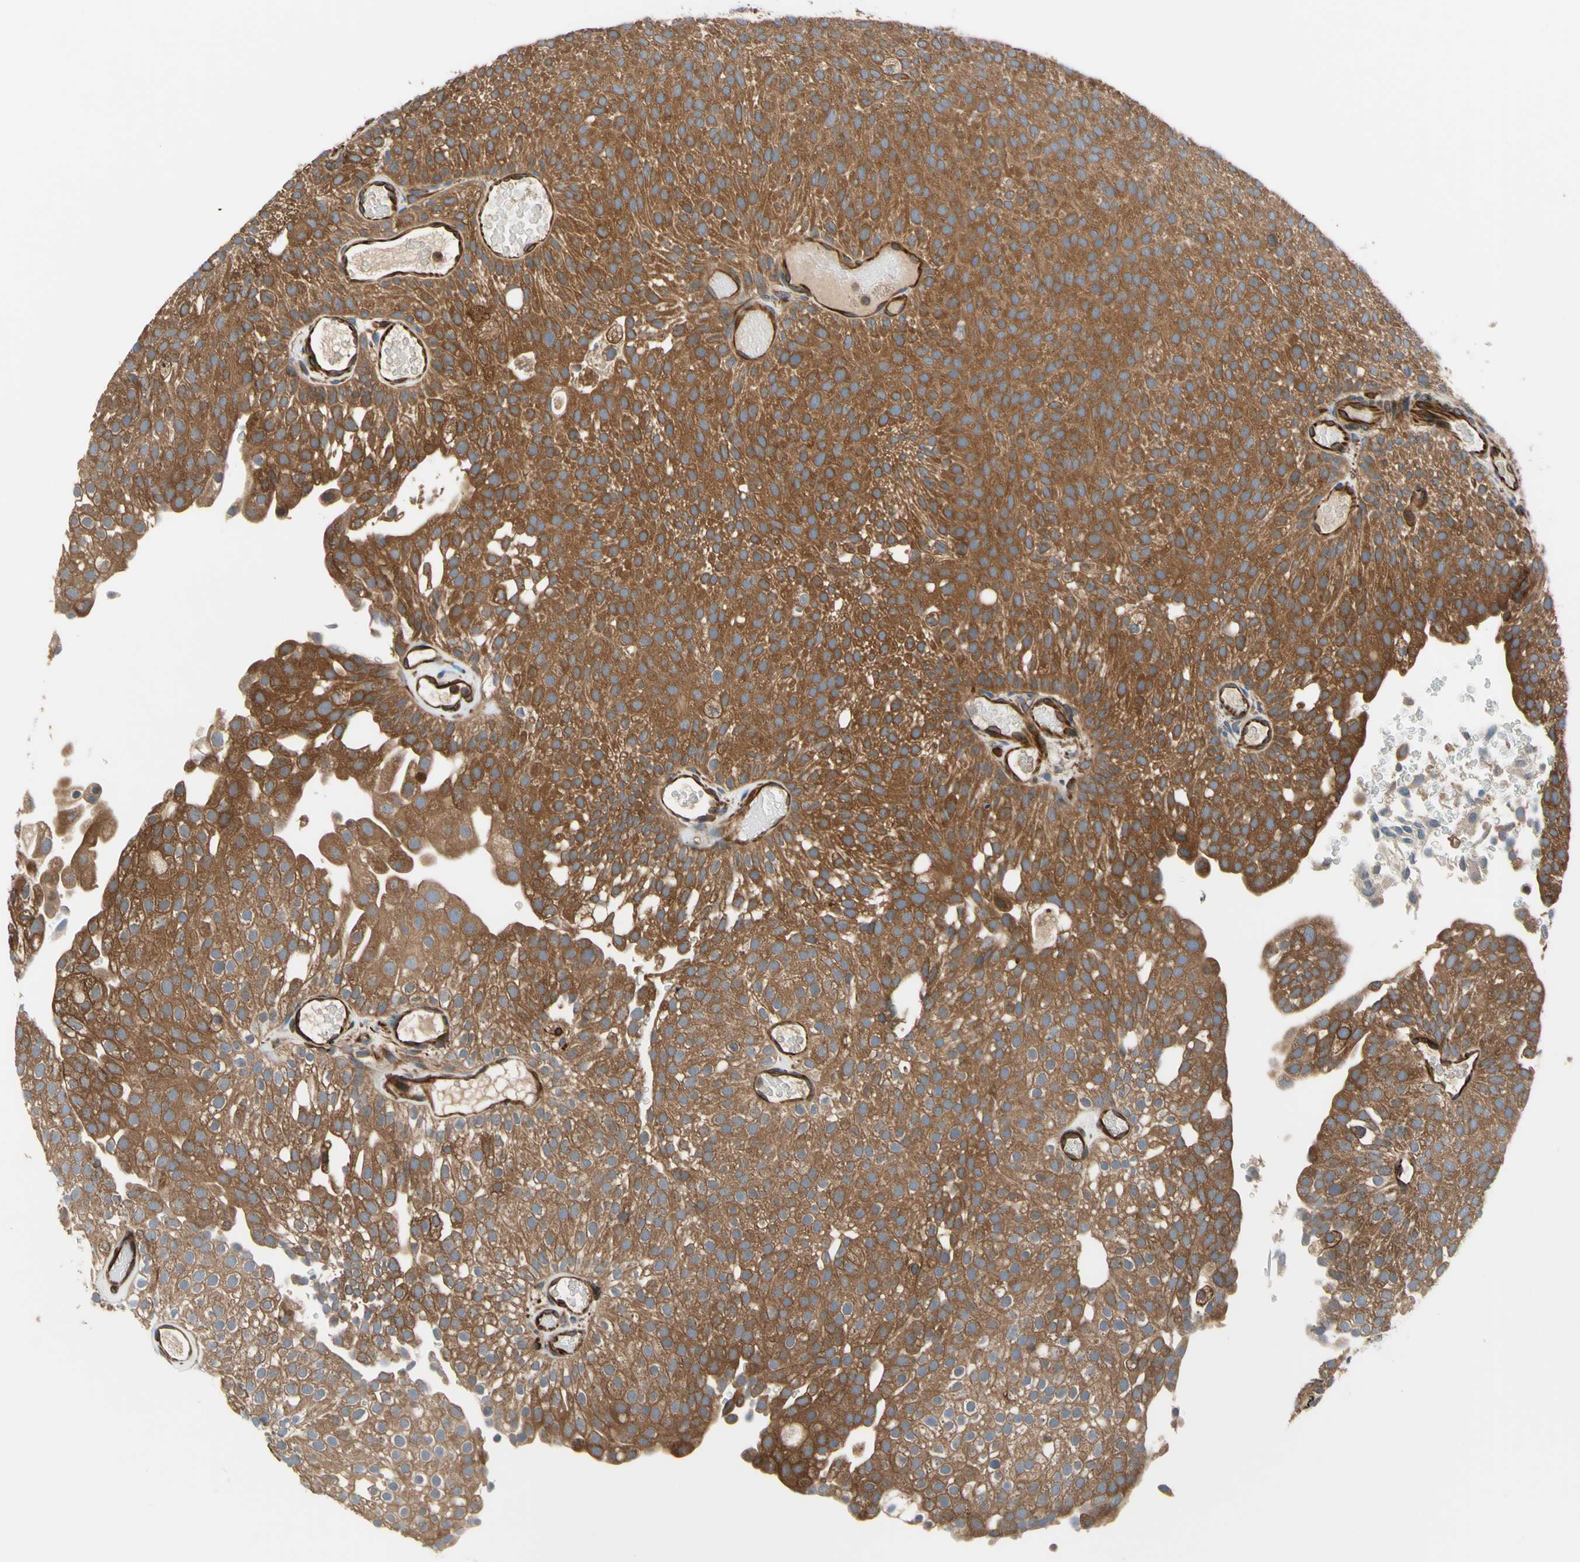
{"staining": {"intensity": "moderate", "quantity": ">75%", "location": "cytoplasmic/membranous"}, "tissue": "urothelial cancer", "cell_type": "Tumor cells", "image_type": "cancer", "snomed": [{"axis": "morphology", "description": "Urothelial carcinoma, Low grade"}, {"axis": "topography", "description": "Urinary bladder"}], "caption": "Immunohistochemical staining of human urothelial cancer reveals moderate cytoplasmic/membranous protein expression in about >75% of tumor cells.", "gene": "TRAF2", "patient": {"sex": "male", "age": 78}}